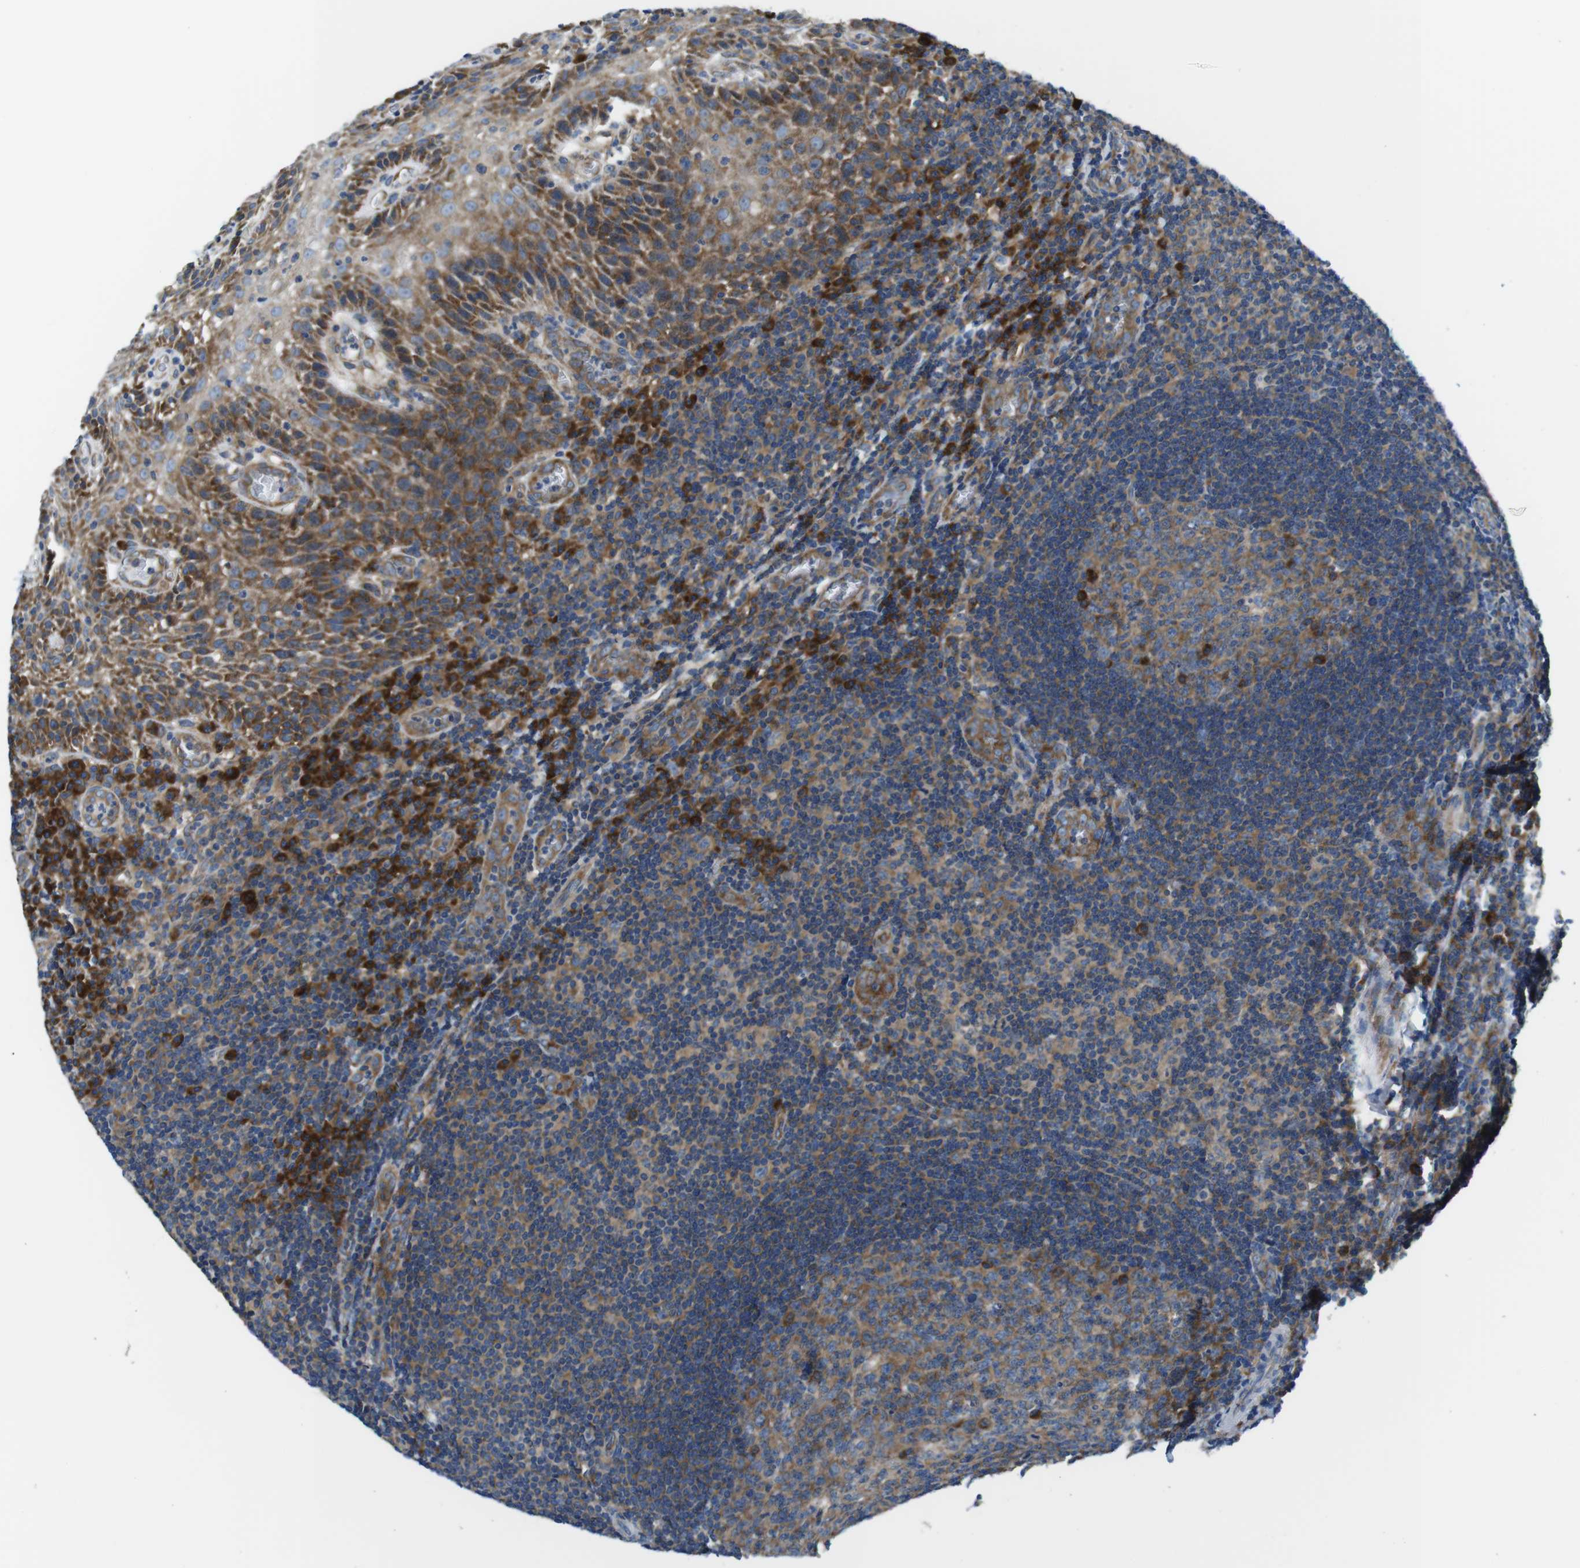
{"staining": {"intensity": "moderate", "quantity": ">75%", "location": "cytoplasmic/membranous"}, "tissue": "tonsil", "cell_type": "Germinal center cells", "image_type": "normal", "snomed": [{"axis": "morphology", "description": "Normal tissue, NOS"}, {"axis": "topography", "description": "Tonsil"}], "caption": "Immunohistochemistry (IHC) of unremarkable human tonsil exhibits medium levels of moderate cytoplasmic/membranous expression in approximately >75% of germinal center cells. (brown staining indicates protein expression, while blue staining denotes nuclei).", "gene": "EIF2B5", "patient": {"sex": "male", "age": 37}}